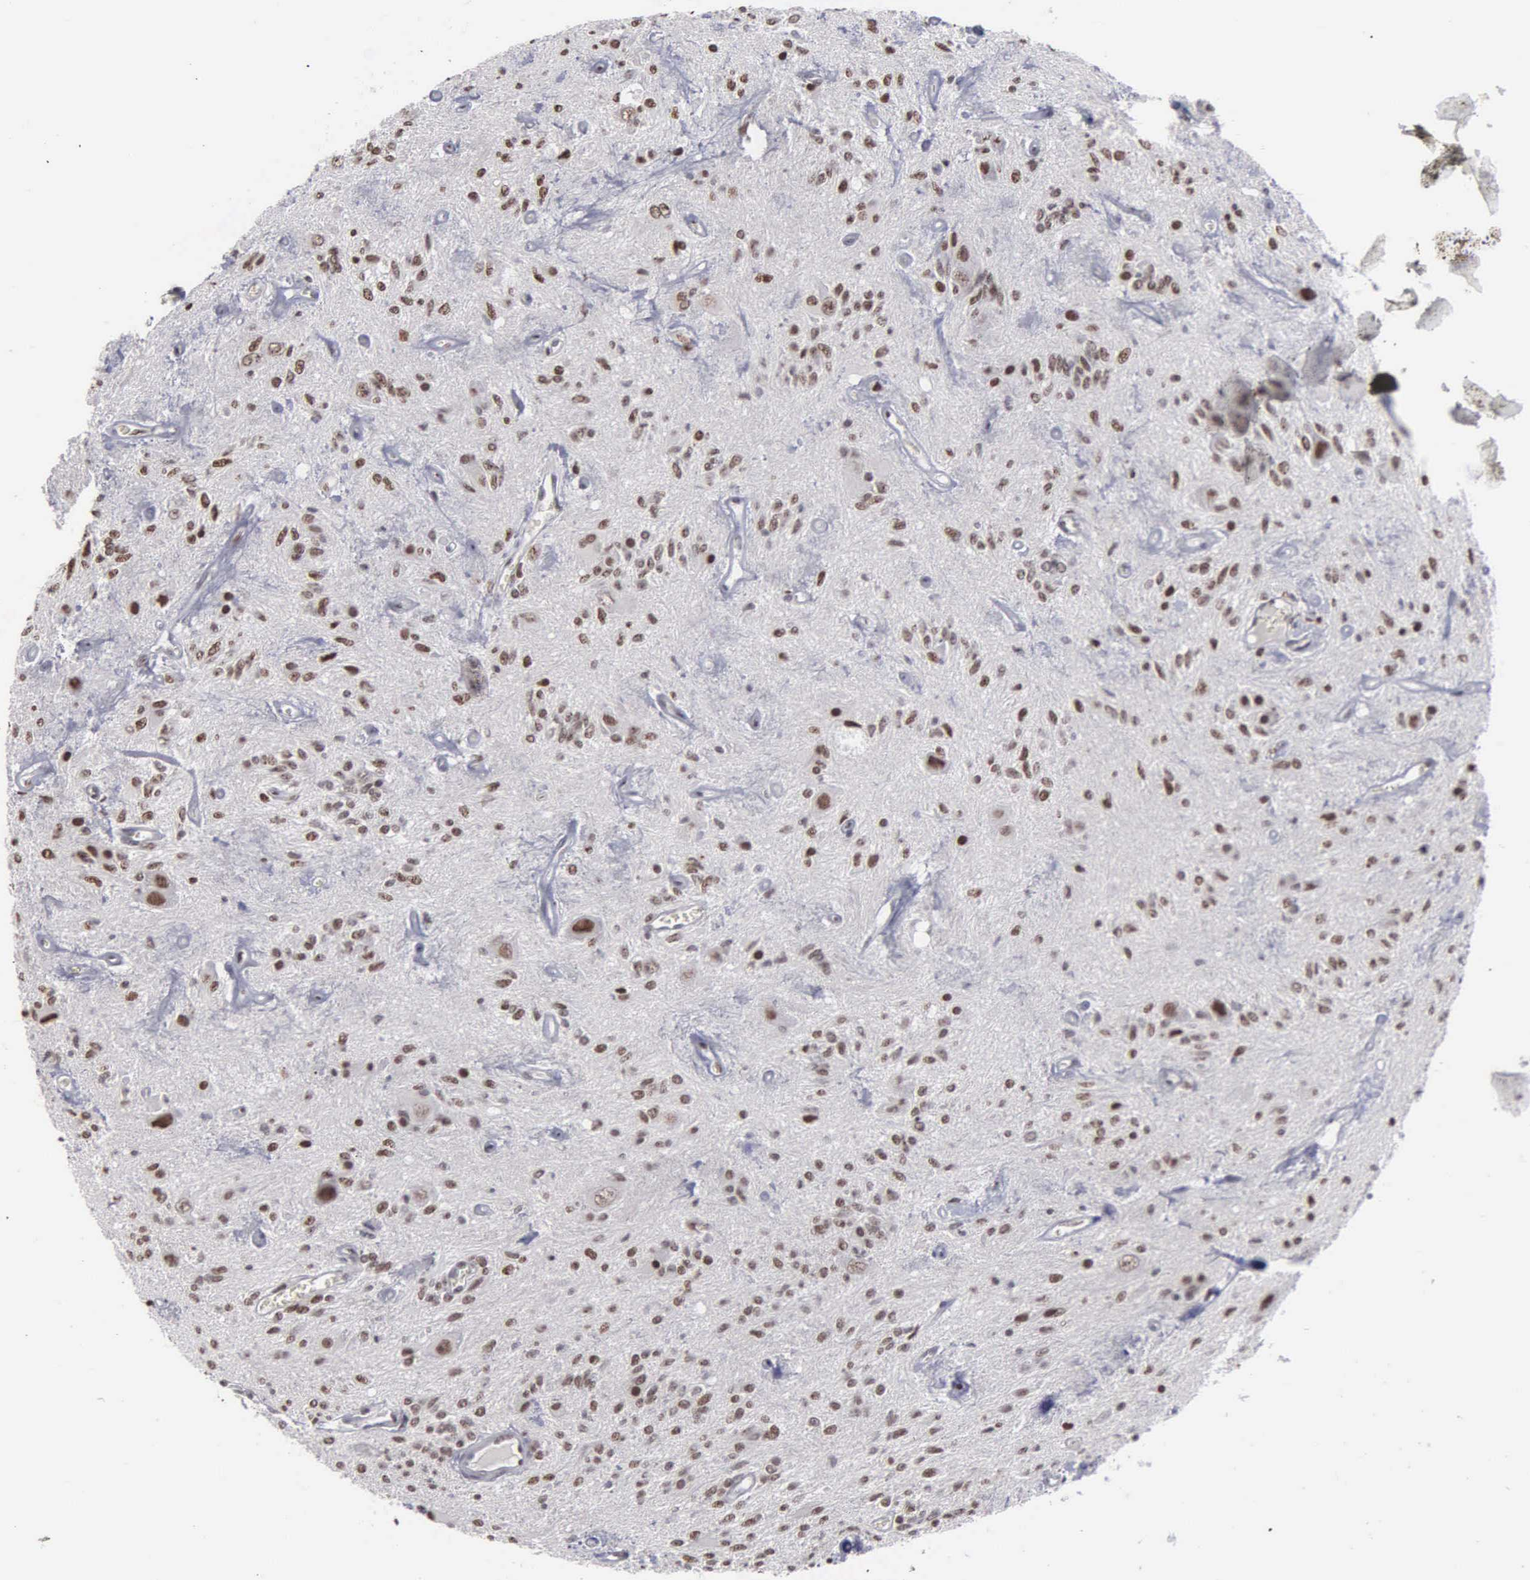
{"staining": {"intensity": "moderate", "quantity": "25%-75%", "location": "nuclear"}, "tissue": "glioma", "cell_type": "Tumor cells", "image_type": "cancer", "snomed": [{"axis": "morphology", "description": "Glioma, malignant, Low grade"}, {"axis": "topography", "description": "Brain"}], "caption": "Protein staining exhibits moderate nuclear staining in approximately 25%-75% of tumor cells in malignant glioma (low-grade).", "gene": "KIAA0586", "patient": {"sex": "female", "age": 15}}